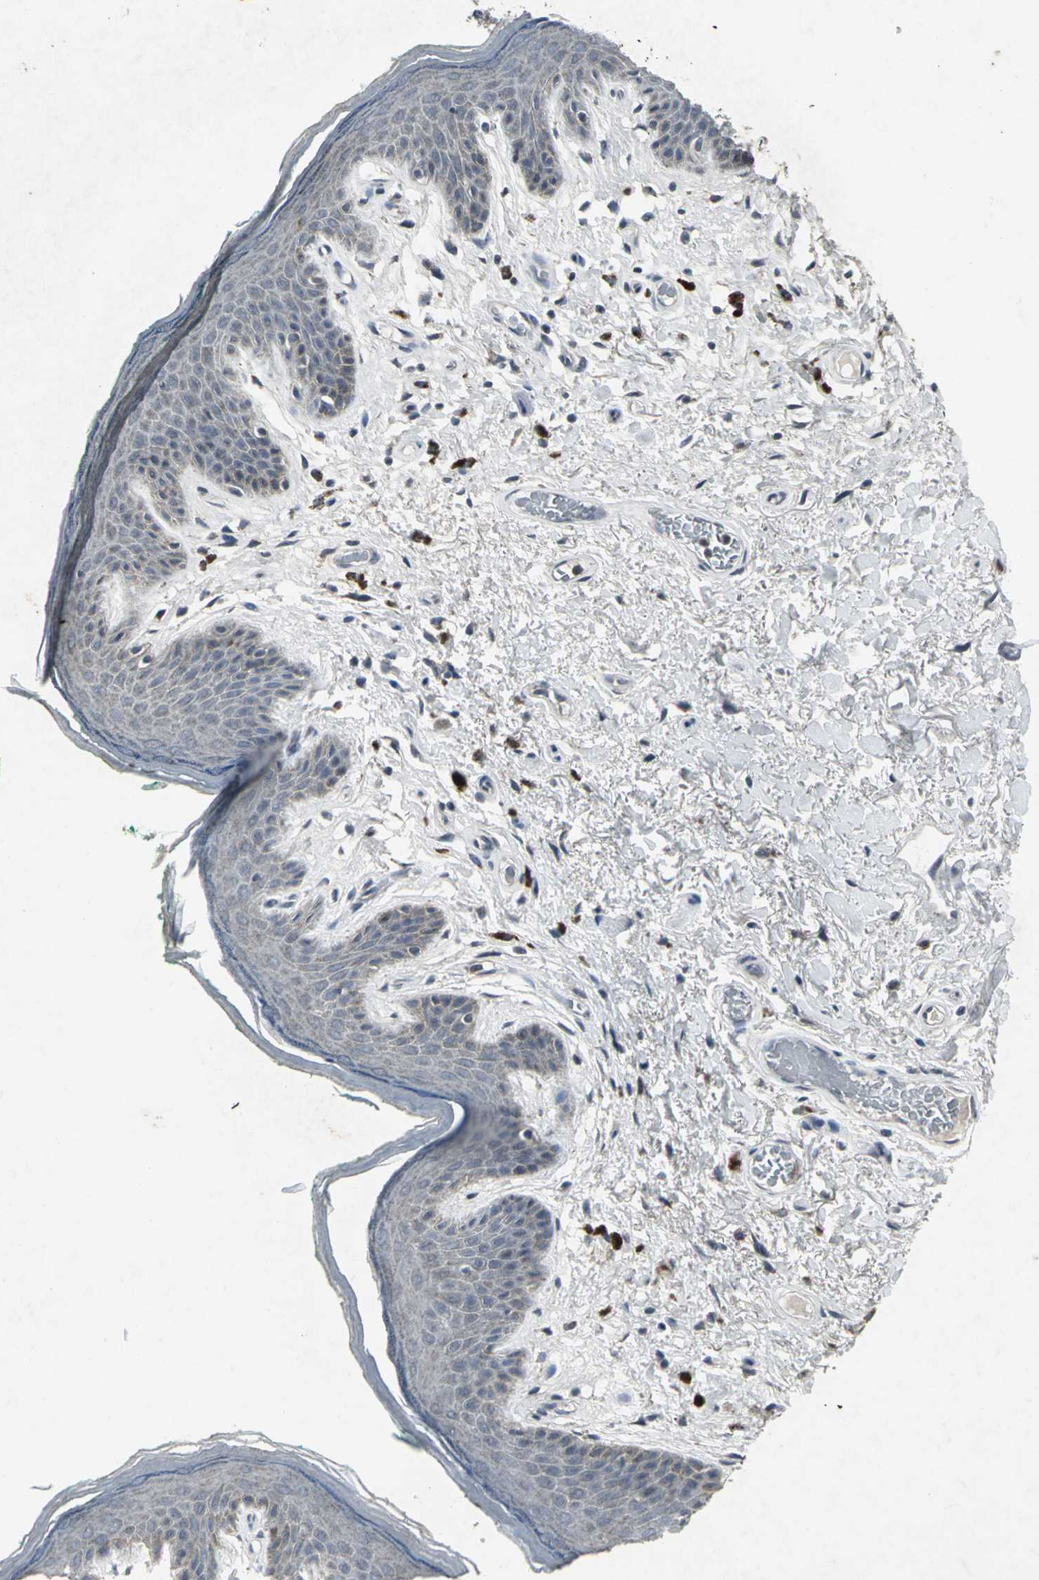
{"staining": {"intensity": "weak", "quantity": "25%-75%", "location": "cytoplasmic/membranous"}, "tissue": "skin", "cell_type": "Epidermal cells", "image_type": "normal", "snomed": [{"axis": "morphology", "description": "Normal tissue, NOS"}, {"axis": "topography", "description": "Anal"}], "caption": "High-power microscopy captured an immunohistochemistry histopathology image of normal skin, revealing weak cytoplasmic/membranous staining in about 25%-75% of epidermal cells.", "gene": "BMP4", "patient": {"sex": "male", "age": 74}}